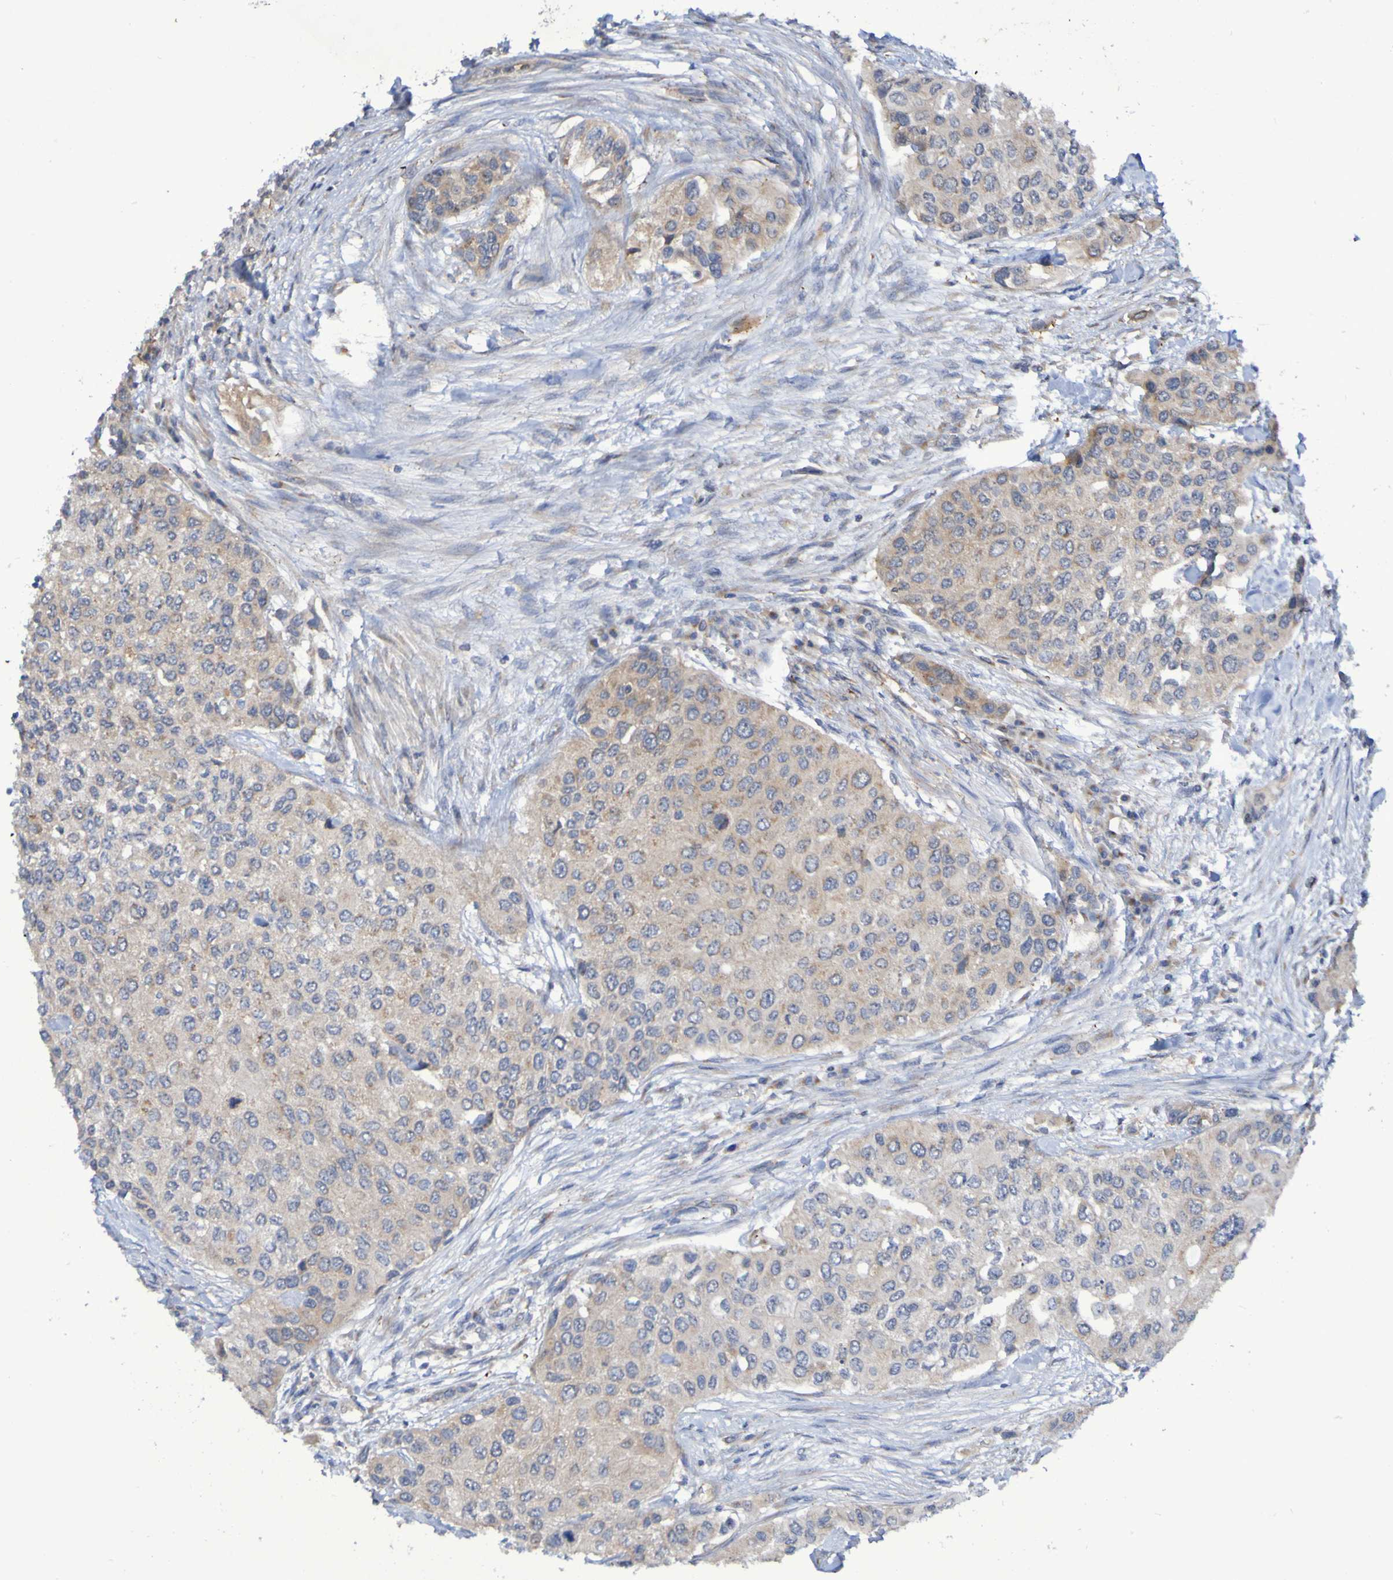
{"staining": {"intensity": "weak", "quantity": ">75%", "location": "cytoplasmic/membranous"}, "tissue": "urothelial cancer", "cell_type": "Tumor cells", "image_type": "cancer", "snomed": [{"axis": "morphology", "description": "Urothelial carcinoma, High grade"}, {"axis": "topography", "description": "Urinary bladder"}], "caption": "Urothelial cancer stained with a brown dye demonstrates weak cytoplasmic/membranous positive staining in about >75% of tumor cells.", "gene": "LMBRD2", "patient": {"sex": "female", "age": 56}}